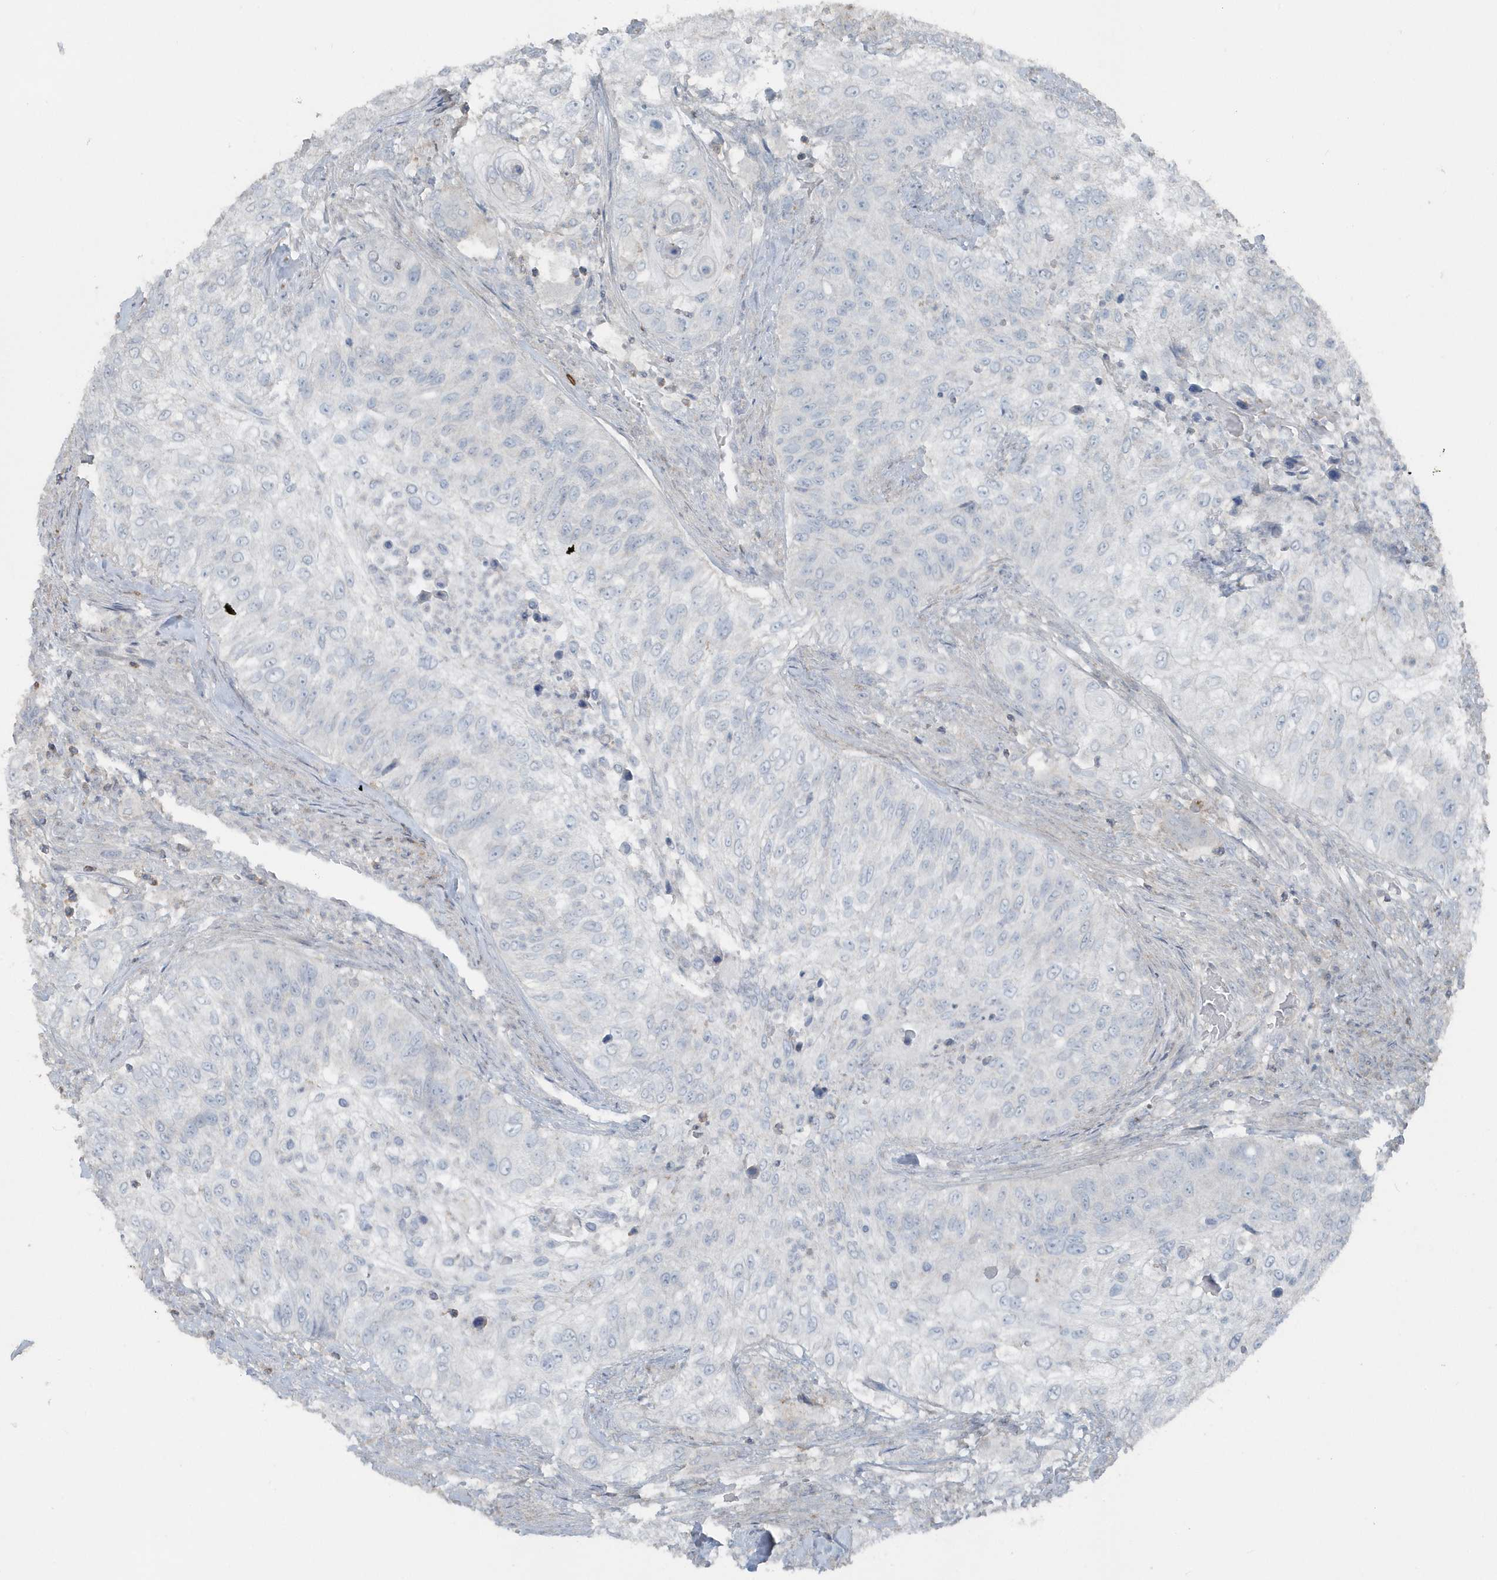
{"staining": {"intensity": "negative", "quantity": "none", "location": "none"}, "tissue": "urothelial cancer", "cell_type": "Tumor cells", "image_type": "cancer", "snomed": [{"axis": "morphology", "description": "Urothelial carcinoma, High grade"}, {"axis": "topography", "description": "Urinary bladder"}], "caption": "High power microscopy histopathology image of an immunohistochemistry (IHC) micrograph of urothelial carcinoma (high-grade), revealing no significant positivity in tumor cells.", "gene": "ACTC1", "patient": {"sex": "female", "age": 60}}